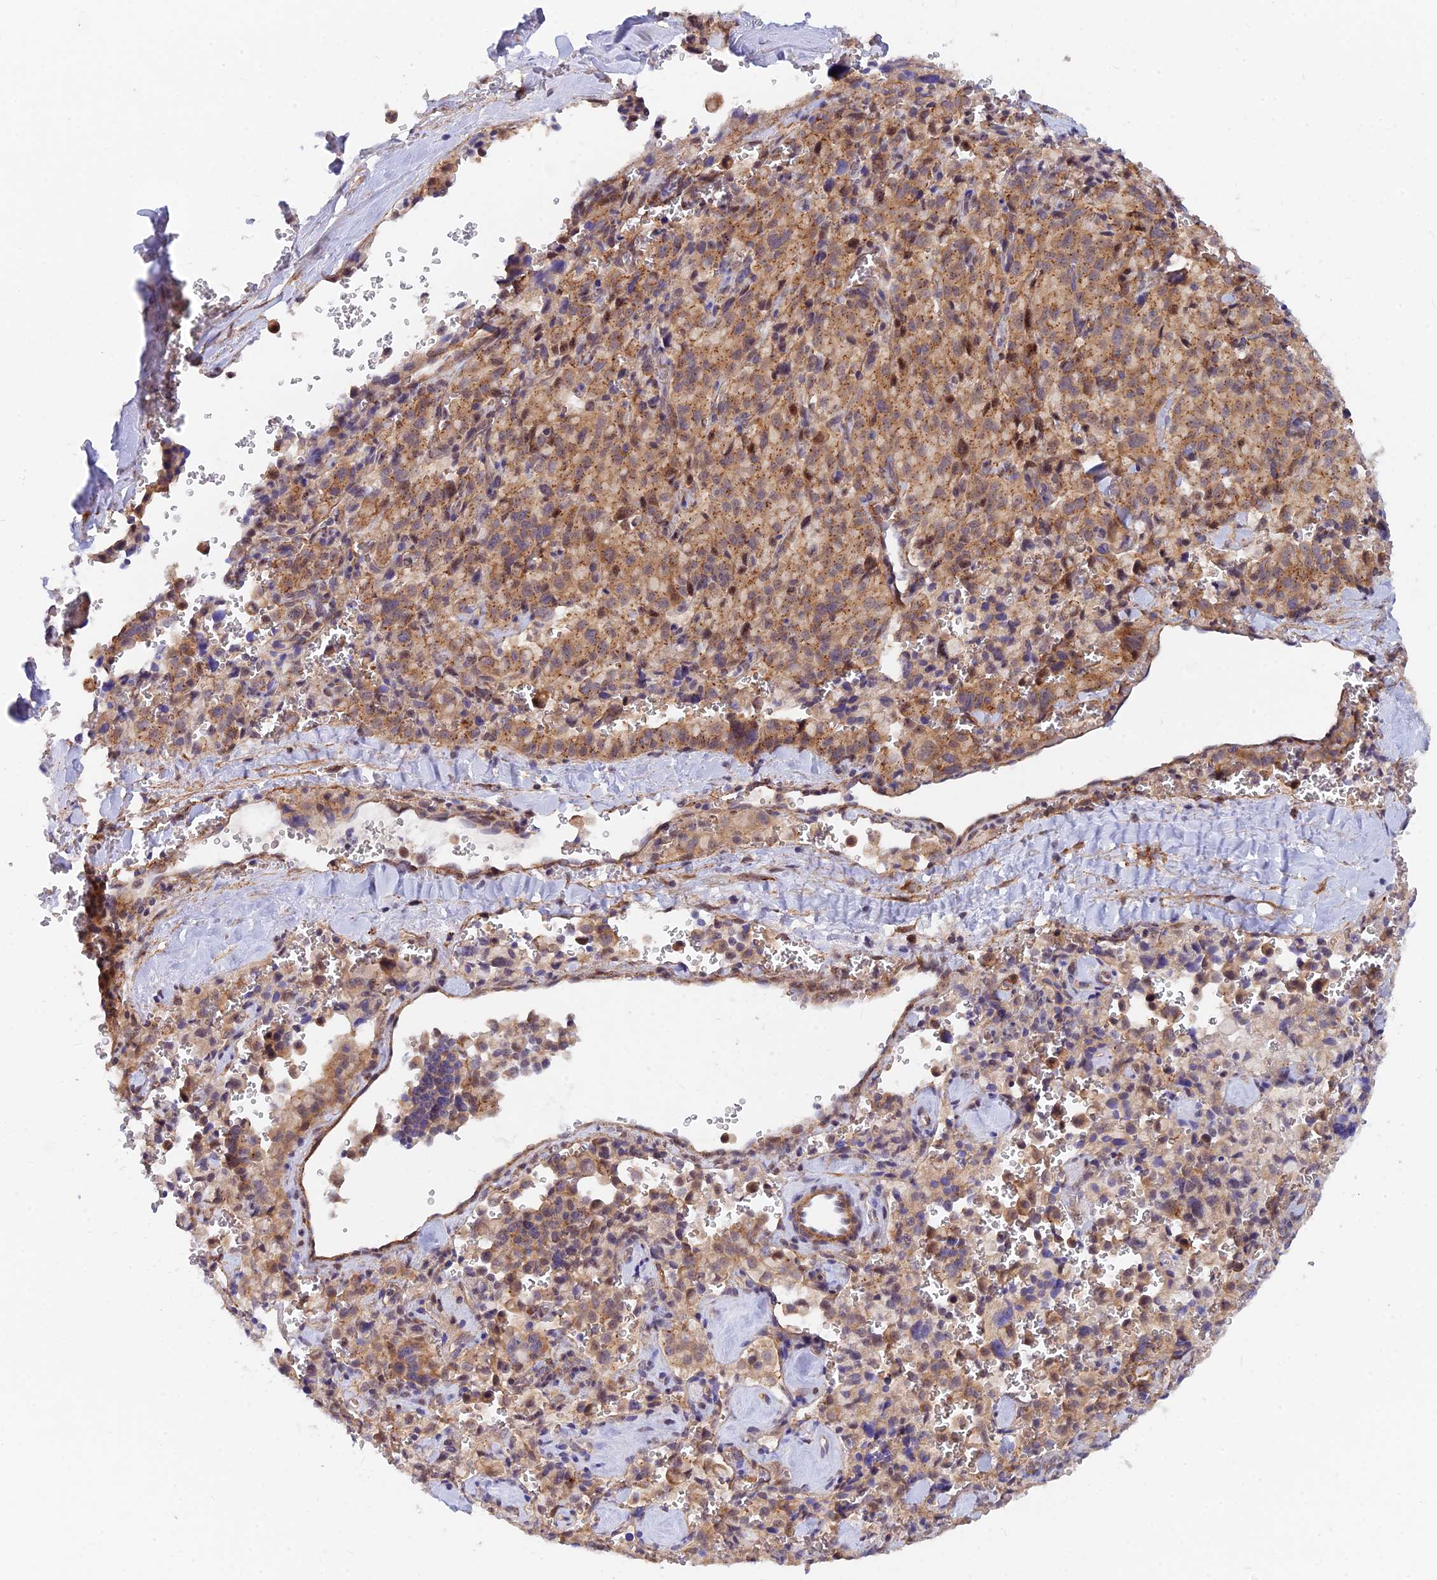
{"staining": {"intensity": "moderate", "quantity": ">75%", "location": "cytoplasmic/membranous,nuclear"}, "tissue": "pancreatic cancer", "cell_type": "Tumor cells", "image_type": "cancer", "snomed": [{"axis": "morphology", "description": "Adenocarcinoma, NOS"}, {"axis": "topography", "description": "Pancreas"}], "caption": "Immunohistochemistry (IHC) of human pancreatic adenocarcinoma shows medium levels of moderate cytoplasmic/membranous and nuclear expression in about >75% of tumor cells.", "gene": "VSTM2L", "patient": {"sex": "male", "age": 65}}